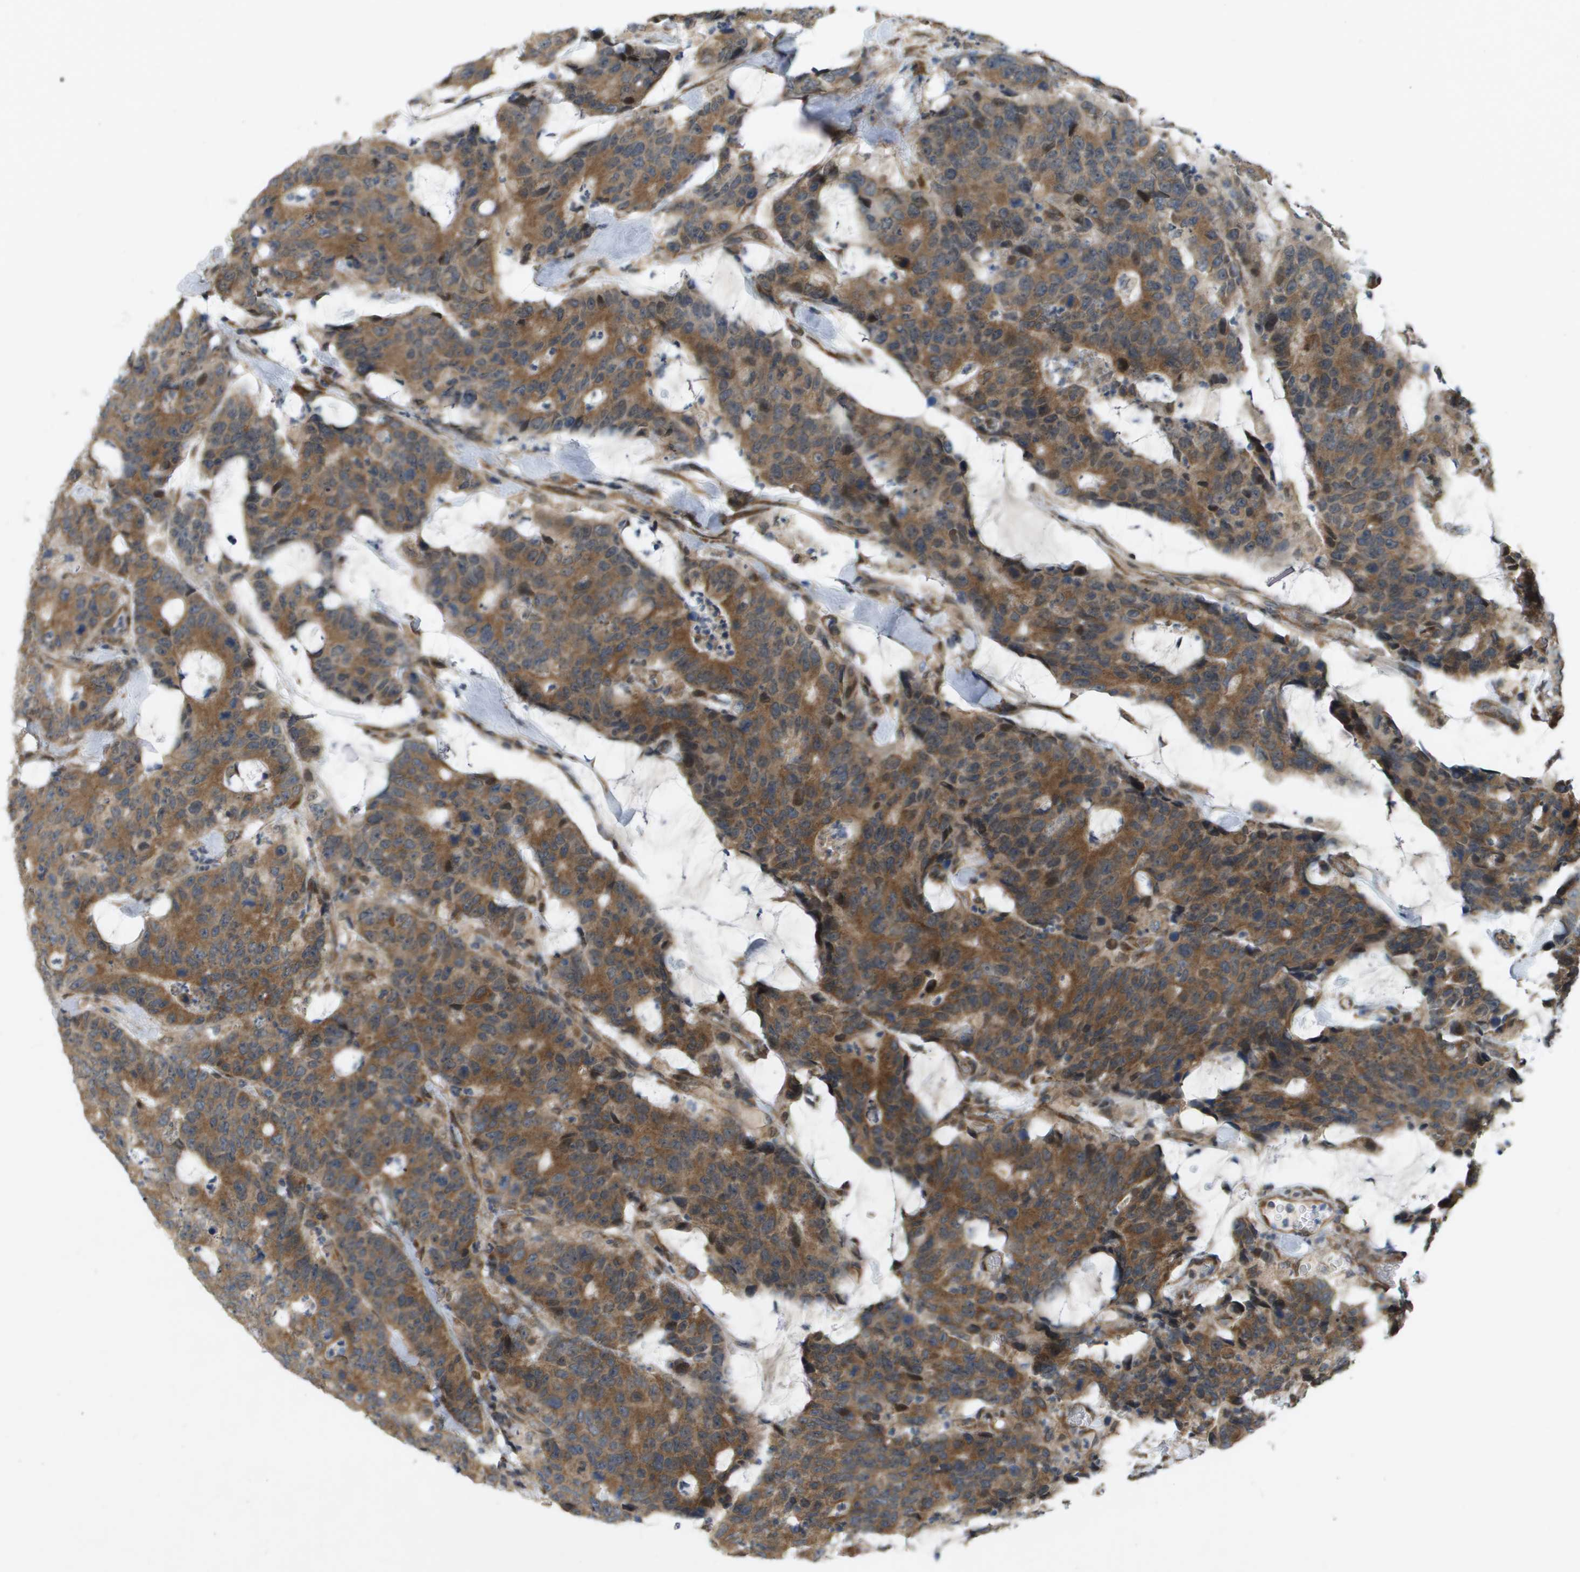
{"staining": {"intensity": "moderate", "quantity": ">75%", "location": "cytoplasmic/membranous"}, "tissue": "colorectal cancer", "cell_type": "Tumor cells", "image_type": "cancer", "snomed": [{"axis": "morphology", "description": "Adenocarcinoma, NOS"}, {"axis": "topography", "description": "Colon"}], "caption": "Immunohistochemical staining of human colorectal cancer exhibits medium levels of moderate cytoplasmic/membranous expression in approximately >75% of tumor cells. (Stains: DAB in brown, nuclei in blue, Microscopy: brightfield microscopy at high magnification).", "gene": "IFNLR1", "patient": {"sex": "female", "age": 86}}